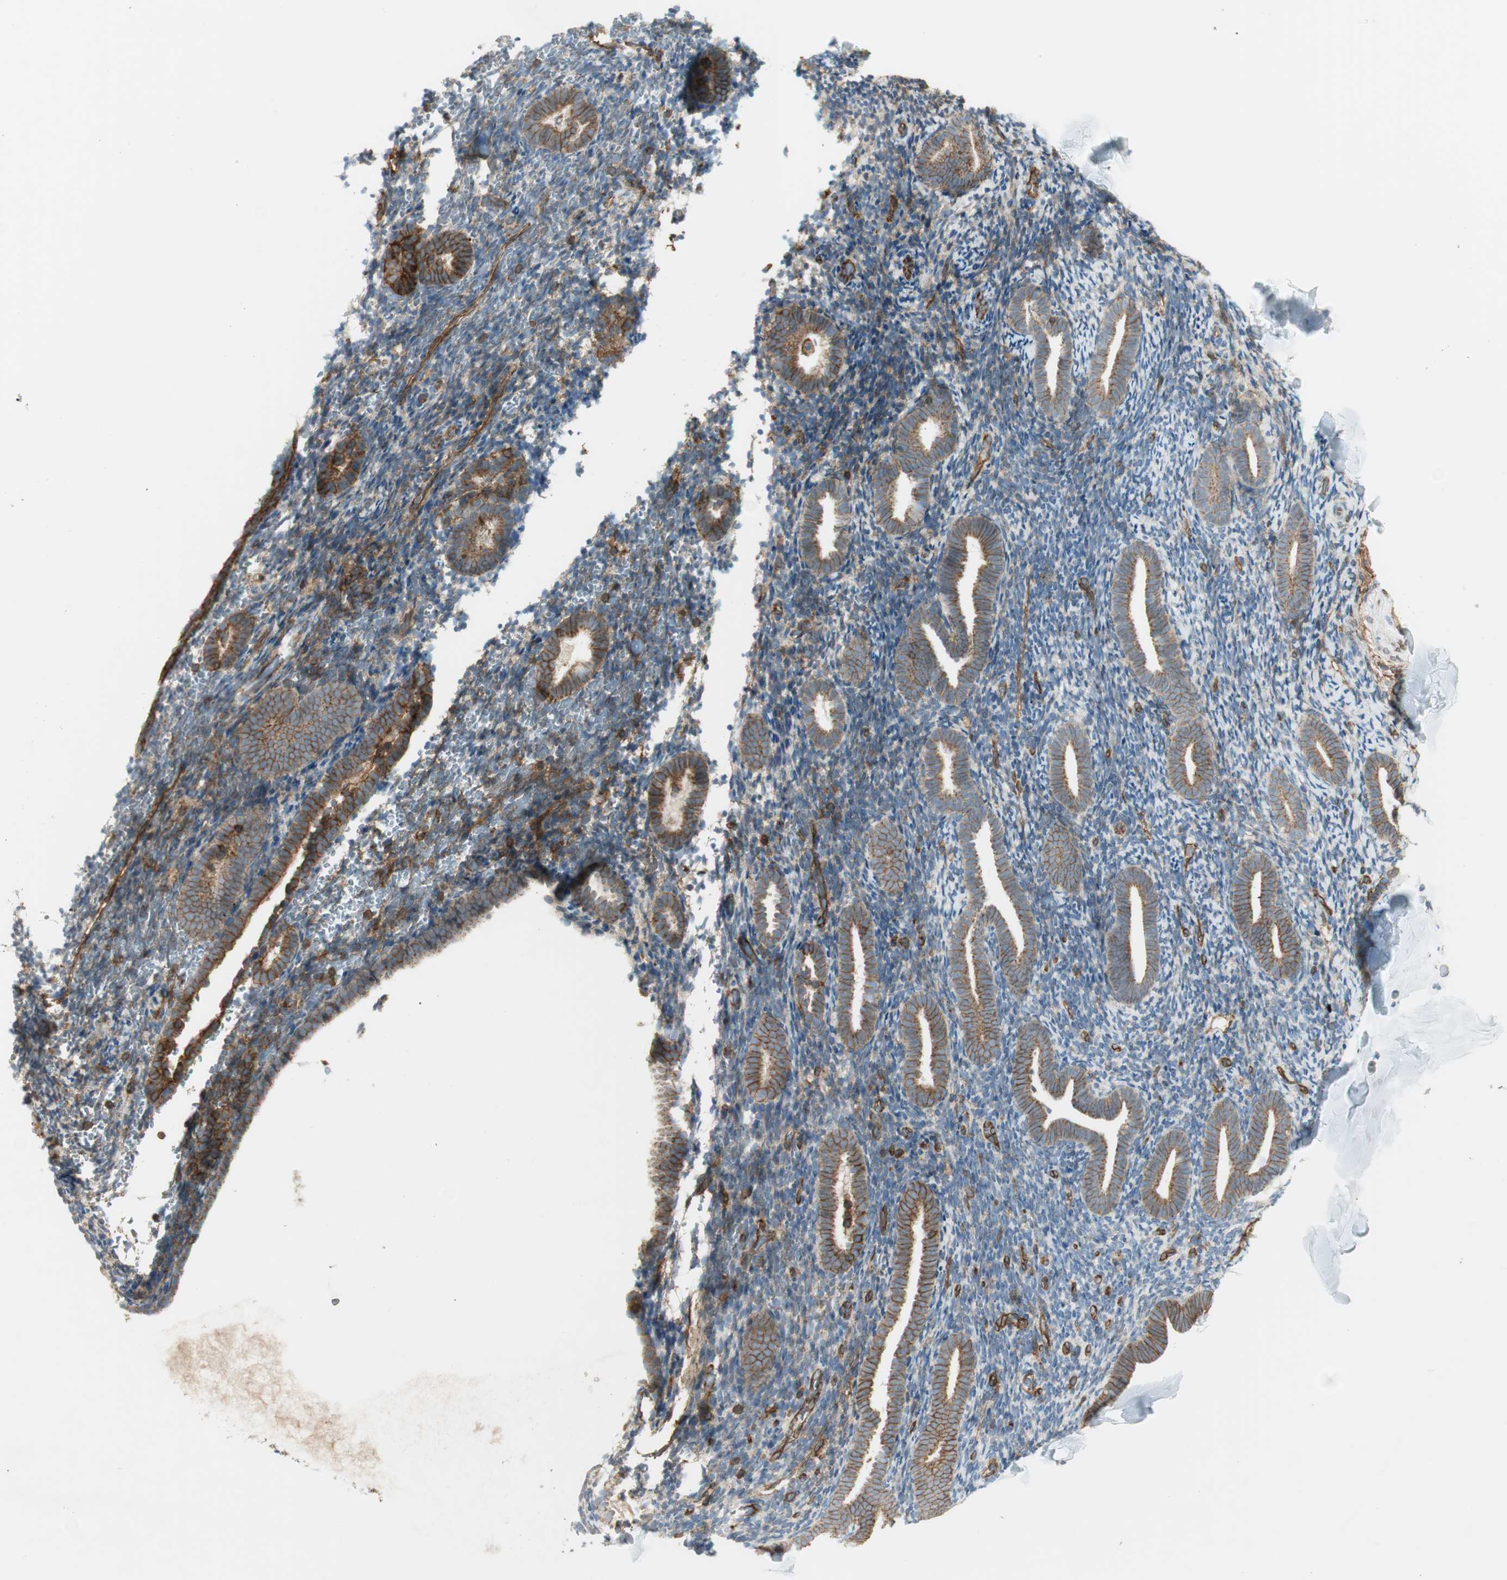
{"staining": {"intensity": "moderate", "quantity": ">75%", "location": "cytoplasmic/membranous"}, "tissue": "endometrium", "cell_type": "Cells in endometrial stroma", "image_type": "normal", "snomed": [{"axis": "morphology", "description": "Normal tissue, NOS"}, {"axis": "topography", "description": "Endometrium"}], "caption": "Immunohistochemical staining of normal endometrium shows moderate cytoplasmic/membranous protein positivity in approximately >75% of cells in endometrial stroma.", "gene": "BTN3A3", "patient": {"sex": "female", "age": 51}}